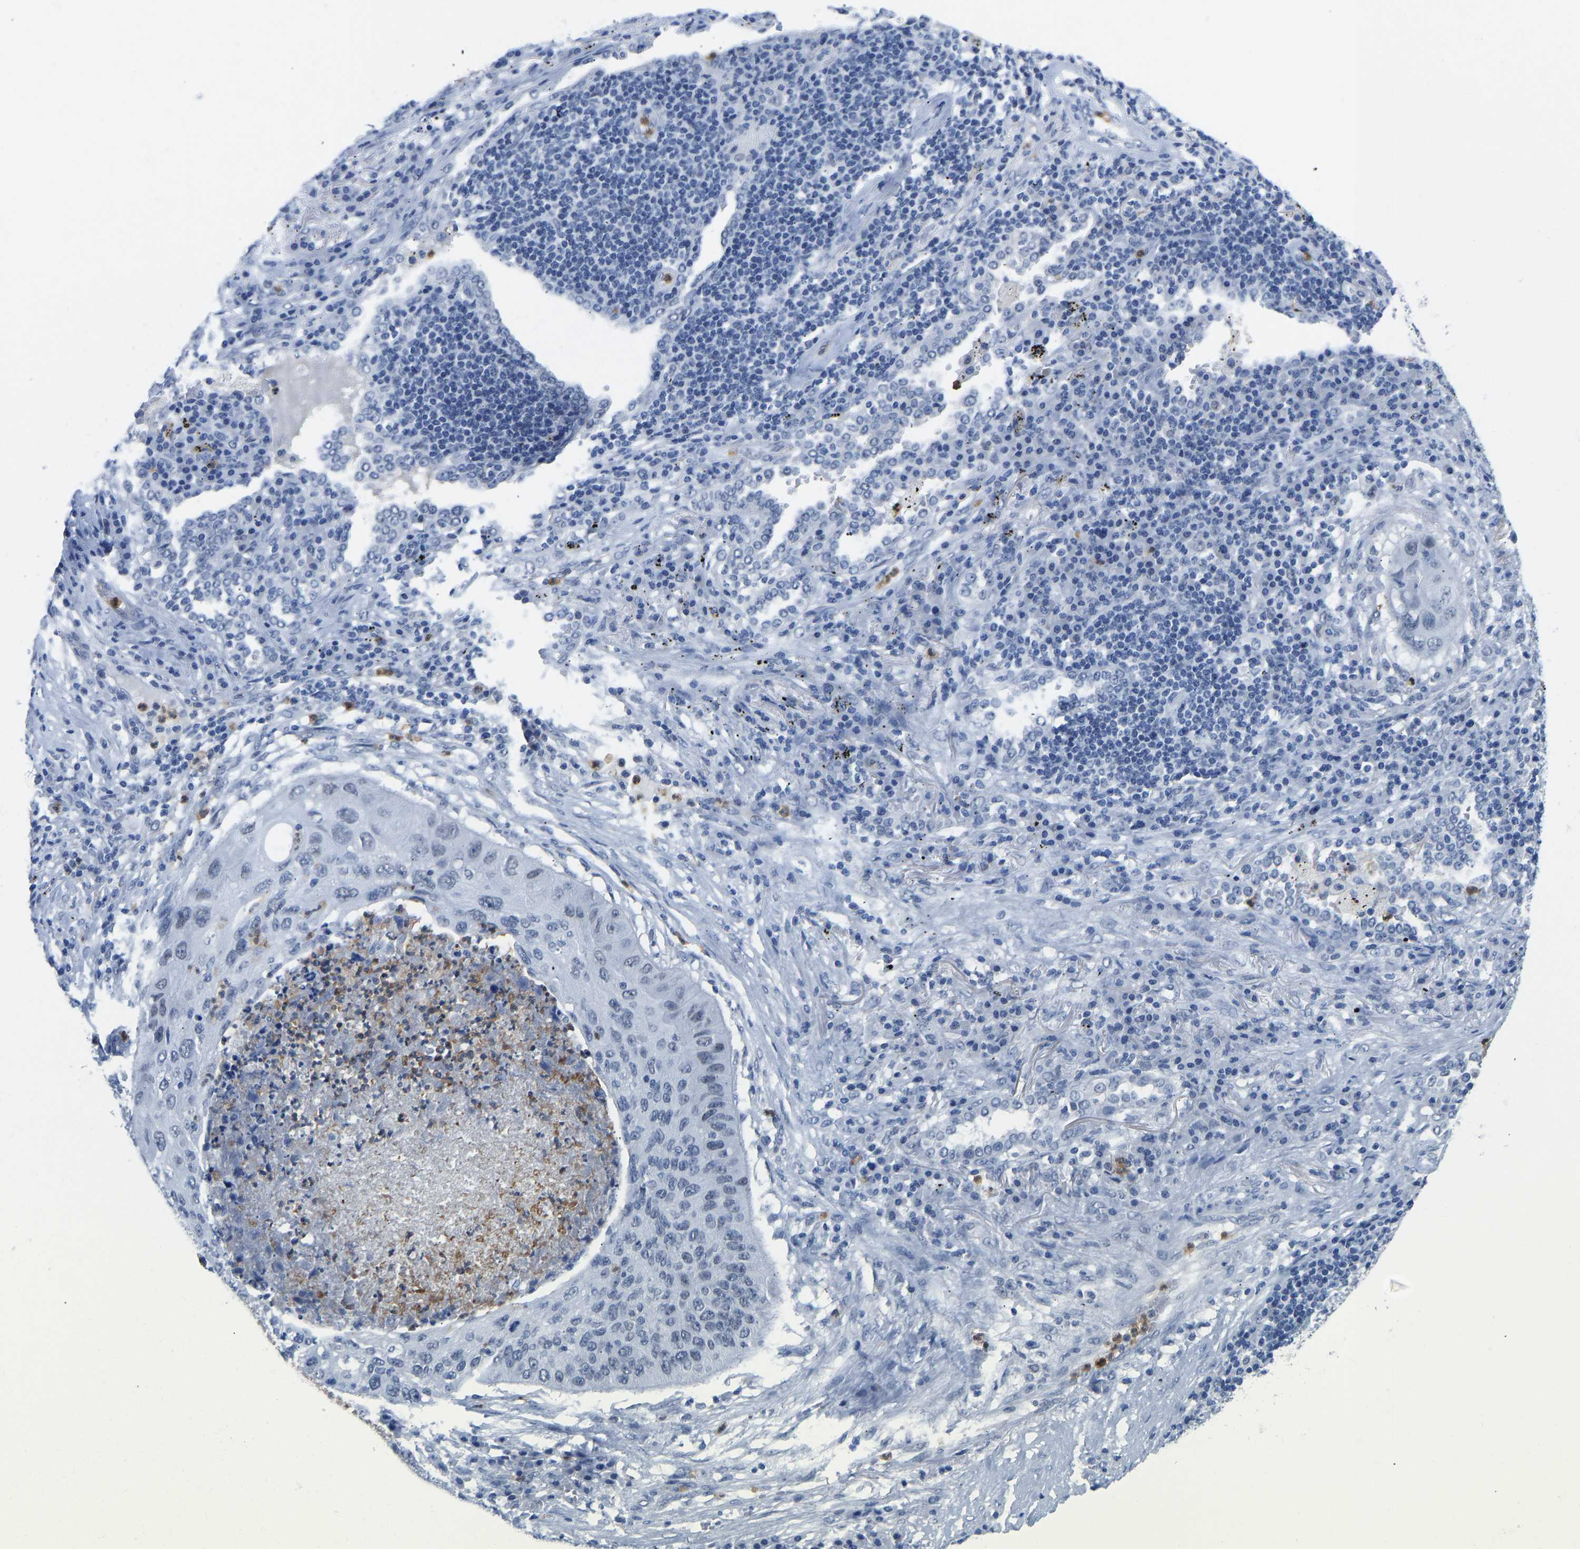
{"staining": {"intensity": "negative", "quantity": "none", "location": "none"}, "tissue": "lung cancer", "cell_type": "Tumor cells", "image_type": "cancer", "snomed": [{"axis": "morphology", "description": "Squamous cell carcinoma, NOS"}, {"axis": "topography", "description": "Lung"}], "caption": "Immunohistochemistry histopathology image of human lung squamous cell carcinoma stained for a protein (brown), which exhibits no positivity in tumor cells. The staining was performed using DAB to visualize the protein expression in brown, while the nuclei were stained in blue with hematoxylin (Magnification: 20x).", "gene": "TXNDC2", "patient": {"sex": "female", "age": 63}}